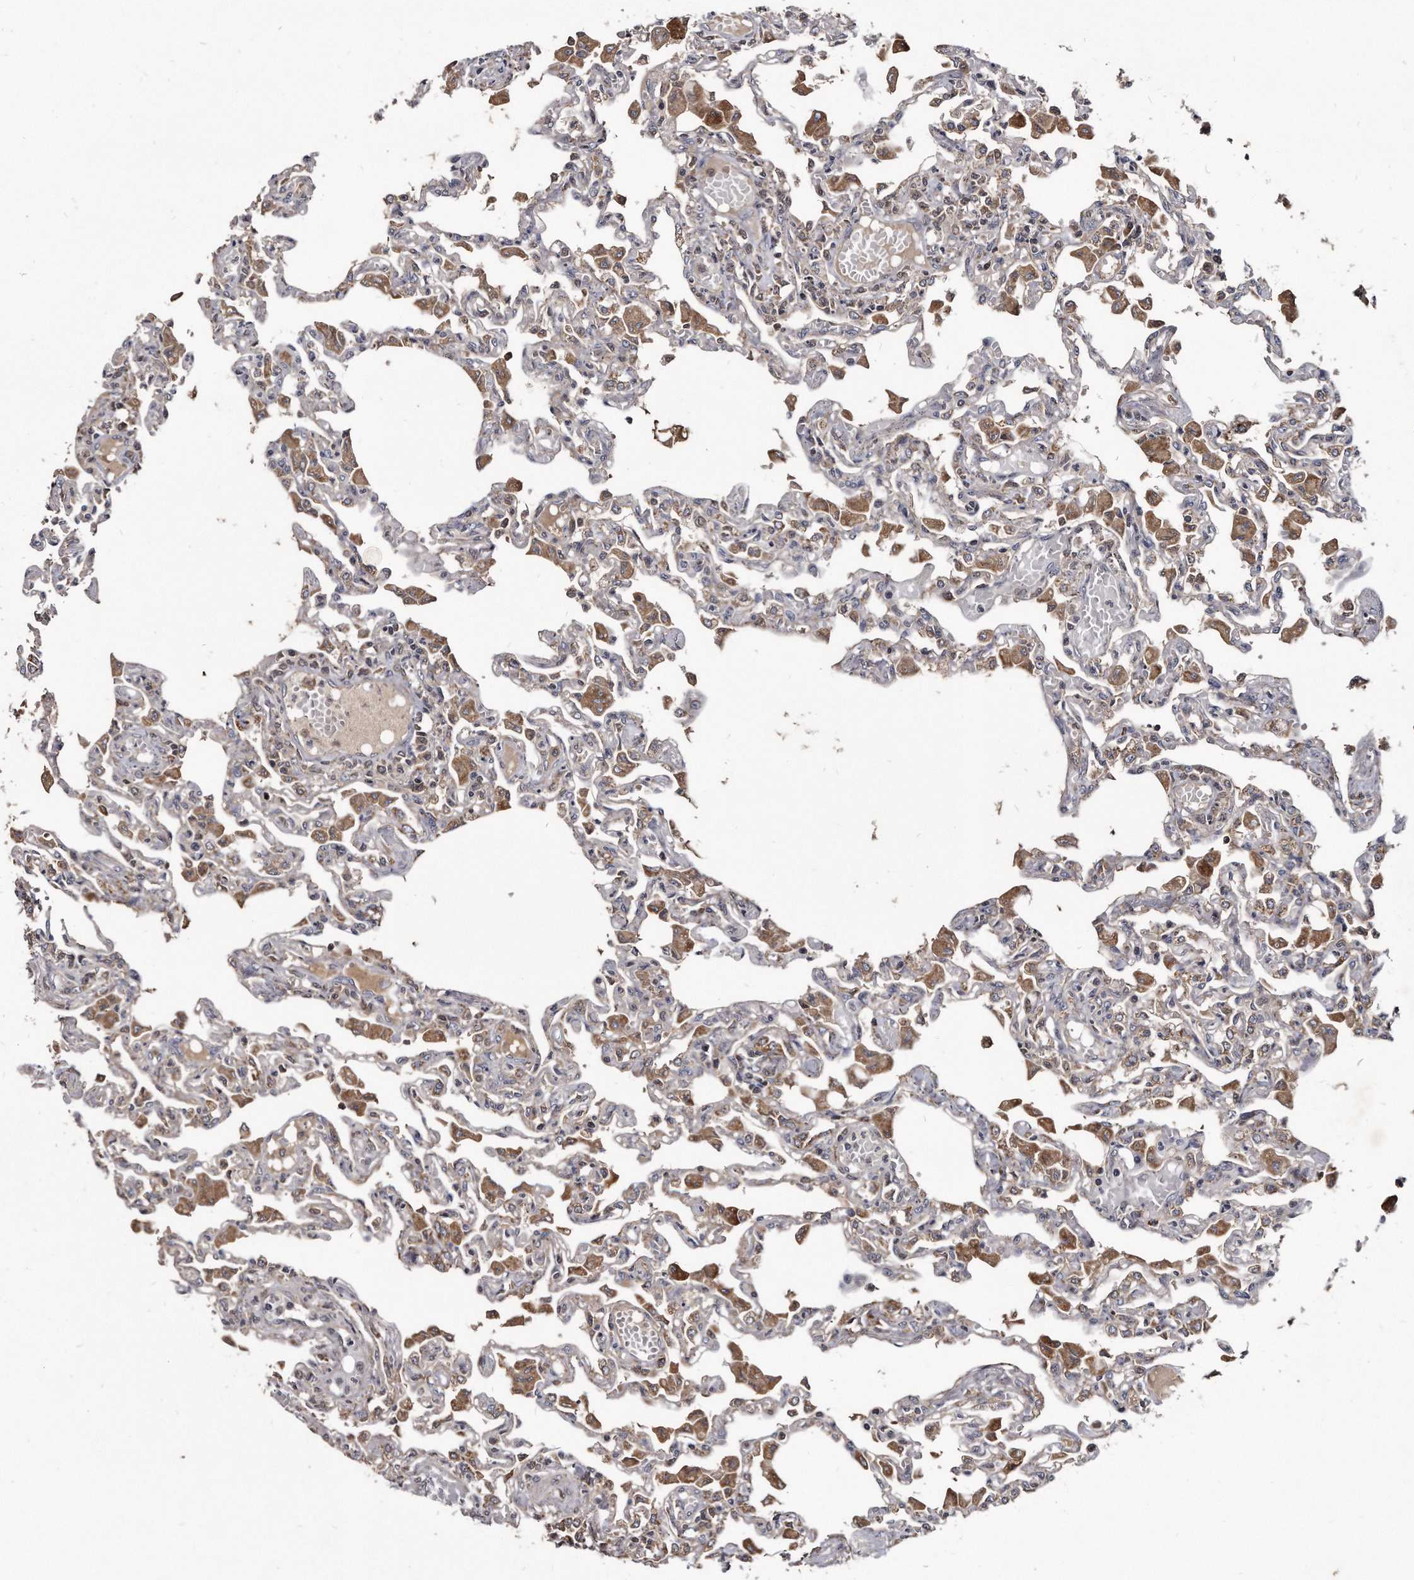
{"staining": {"intensity": "moderate", "quantity": "<25%", "location": "cytoplasmic/membranous"}, "tissue": "lung", "cell_type": "Alveolar cells", "image_type": "normal", "snomed": [{"axis": "morphology", "description": "Normal tissue, NOS"}, {"axis": "topography", "description": "Bronchus"}, {"axis": "topography", "description": "Lung"}], "caption": "A photomicrograph of lung stained for a protein demonstrates moderate cytoplasmic/membranous brown staining in alveolar cells. The protein of interest is stained brown, and the nuclei are stained in blue (DAB (3,3'-diaminobenzidine) IHC with brightfield microscopy, high magnification).", "gene": "FAM136A", "patient": {"sex": "female", "age": 49}}